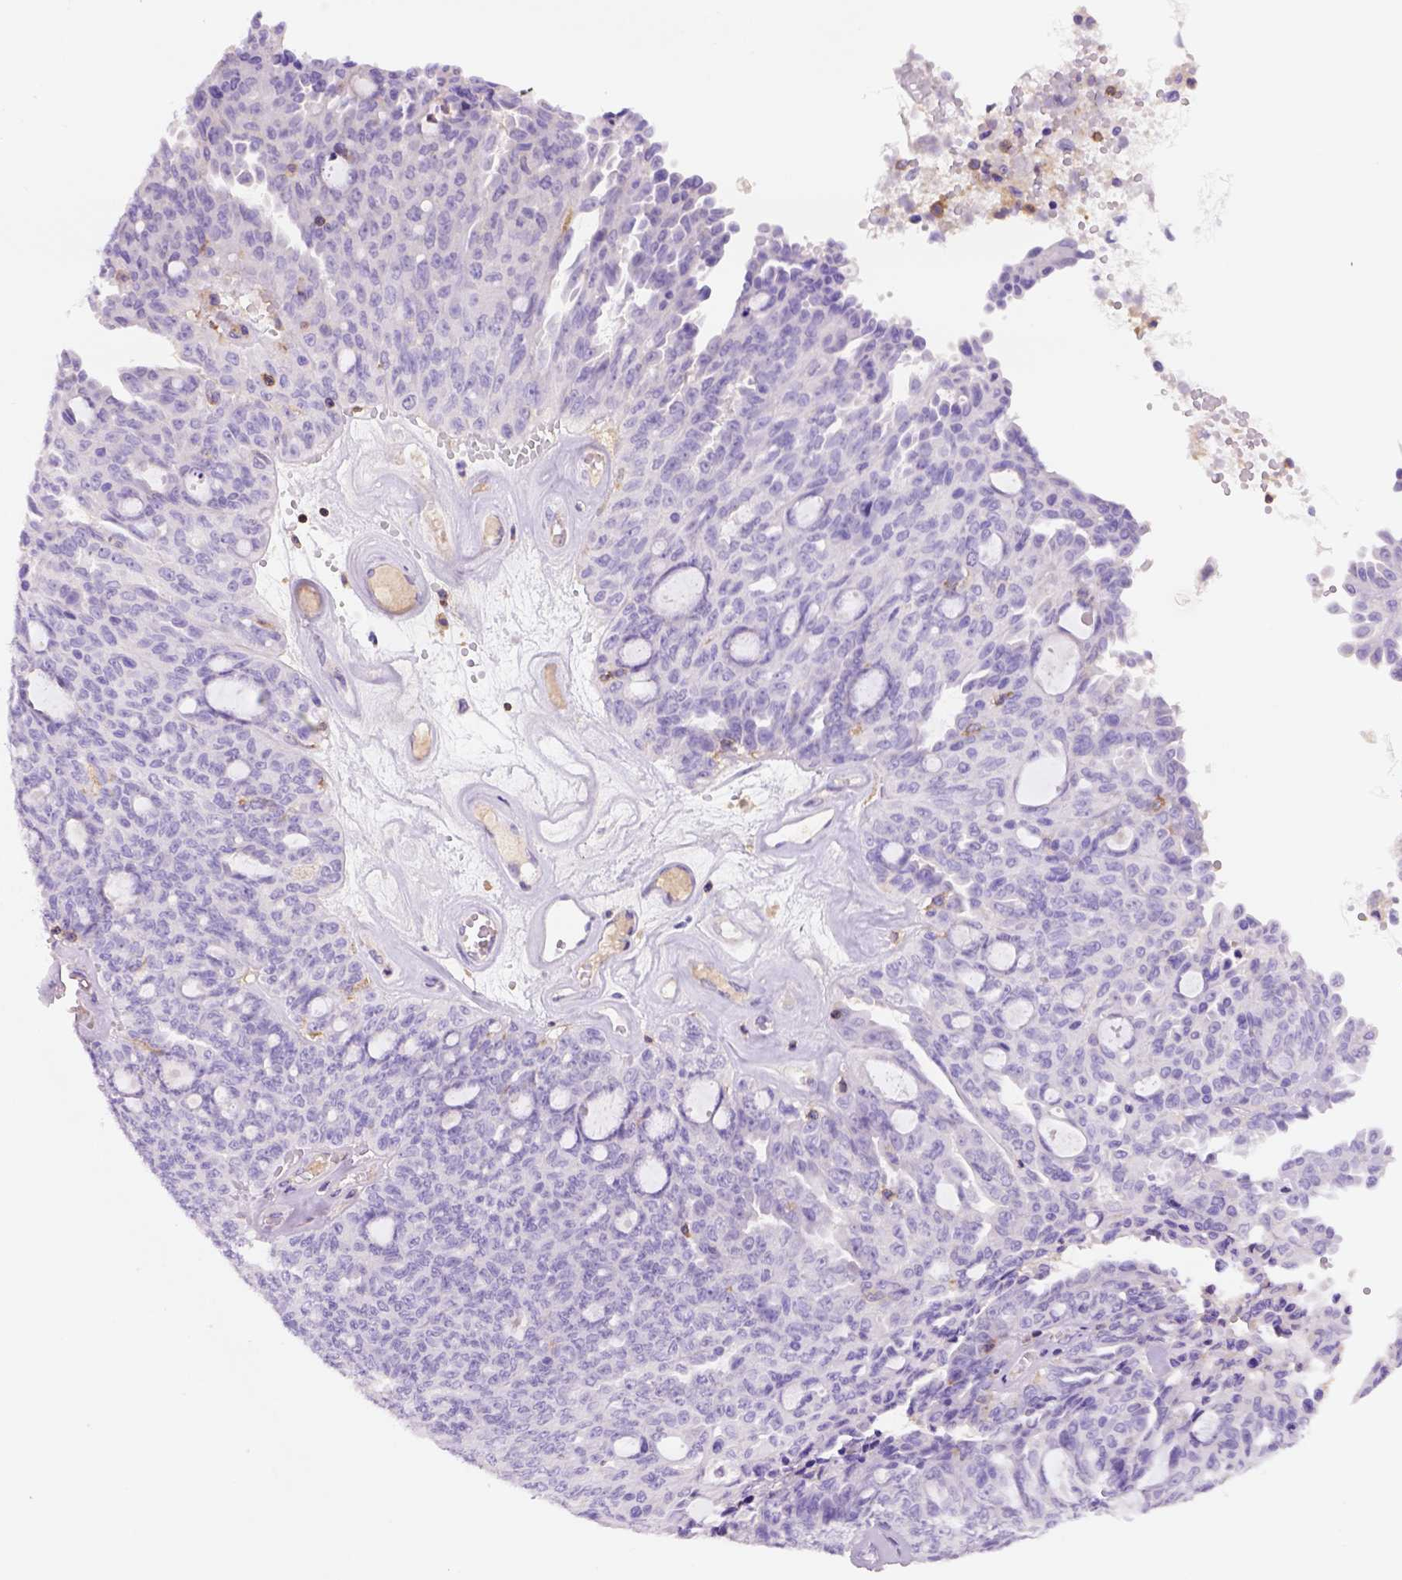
{"staining": {"intensity": "negative", "quantity": "none", "location": "none"}, "tissue": "ovarian cancer", "cell_type": "Tumor cells", "image_type": "cancer", "snomed": [{"axis": "morphology", "description": "Cystadenocarcinoma, serous, NOS"}, {"axis": "topography", "description": "Ovary"}], "caption": "Immunohistochemistry of human ovarian cancer reveals no expression in tumor cells. Brightfield microscopy of immunohistochemistry (IHC) stained with DAB (brown) and hematoxylin (blue), captured at high magnification.", "gene": "INPP5D", "patient": {"sex": "female", "age": 71}}